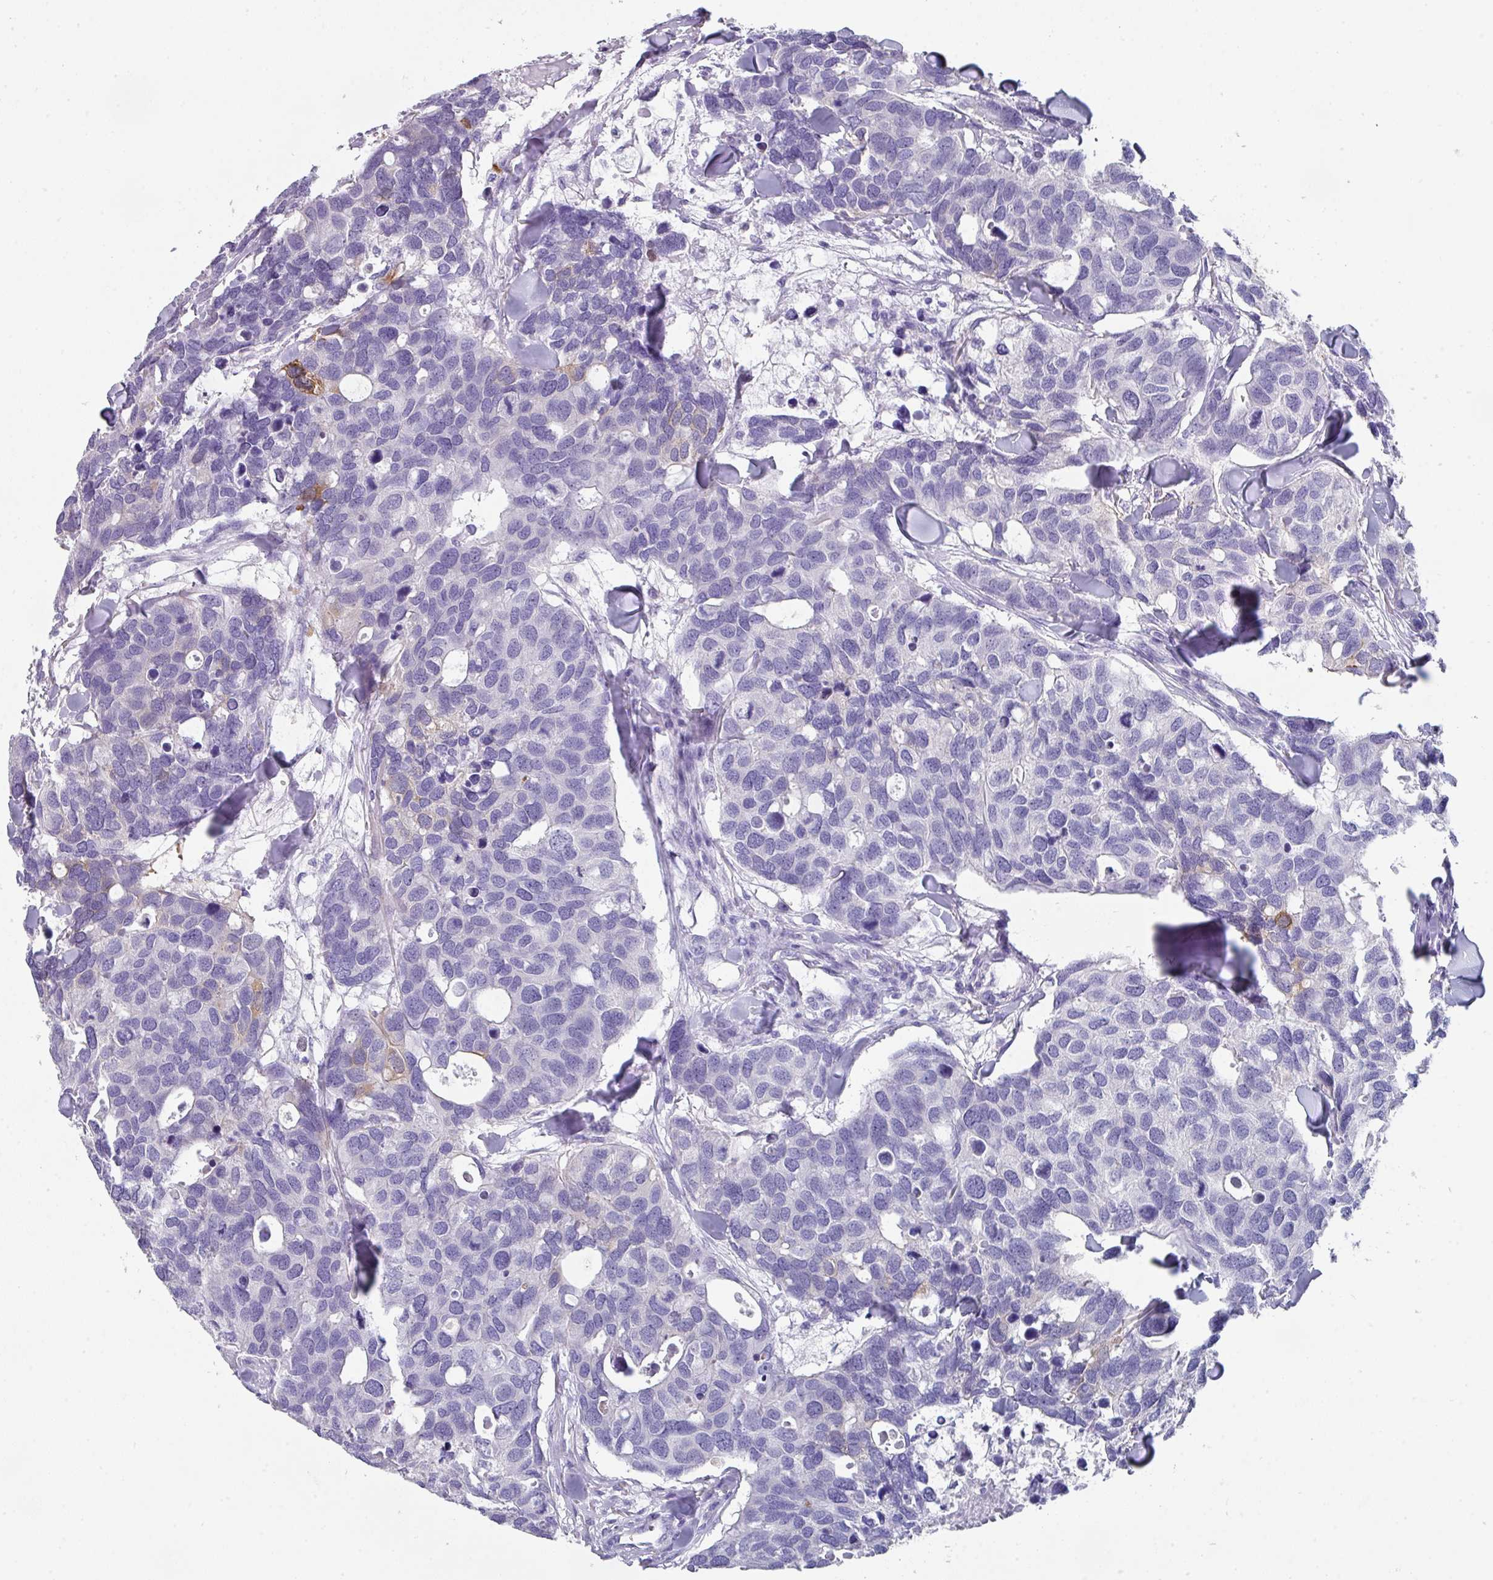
{"staining": {"intensity": "weak", "quantity": "<25%", "location": "cytoplasmic/membranous"}, "tissue": "breast cancer", "cell_type": "Tumor cells", "image_type": "cancer", "snomed": [{"axis": "morphology", "description": "Duct carcinoma"}, {"axis": "topography", "description": "Breast"}], "caption": "Immunohistochemistry histopathology image of breast cancer (intraductal carcinoma) stained for a protein (brown), which shows no staining in tumor cells.", "gene": "PEX10", "patient": {"sex": "female", "age": 83}}